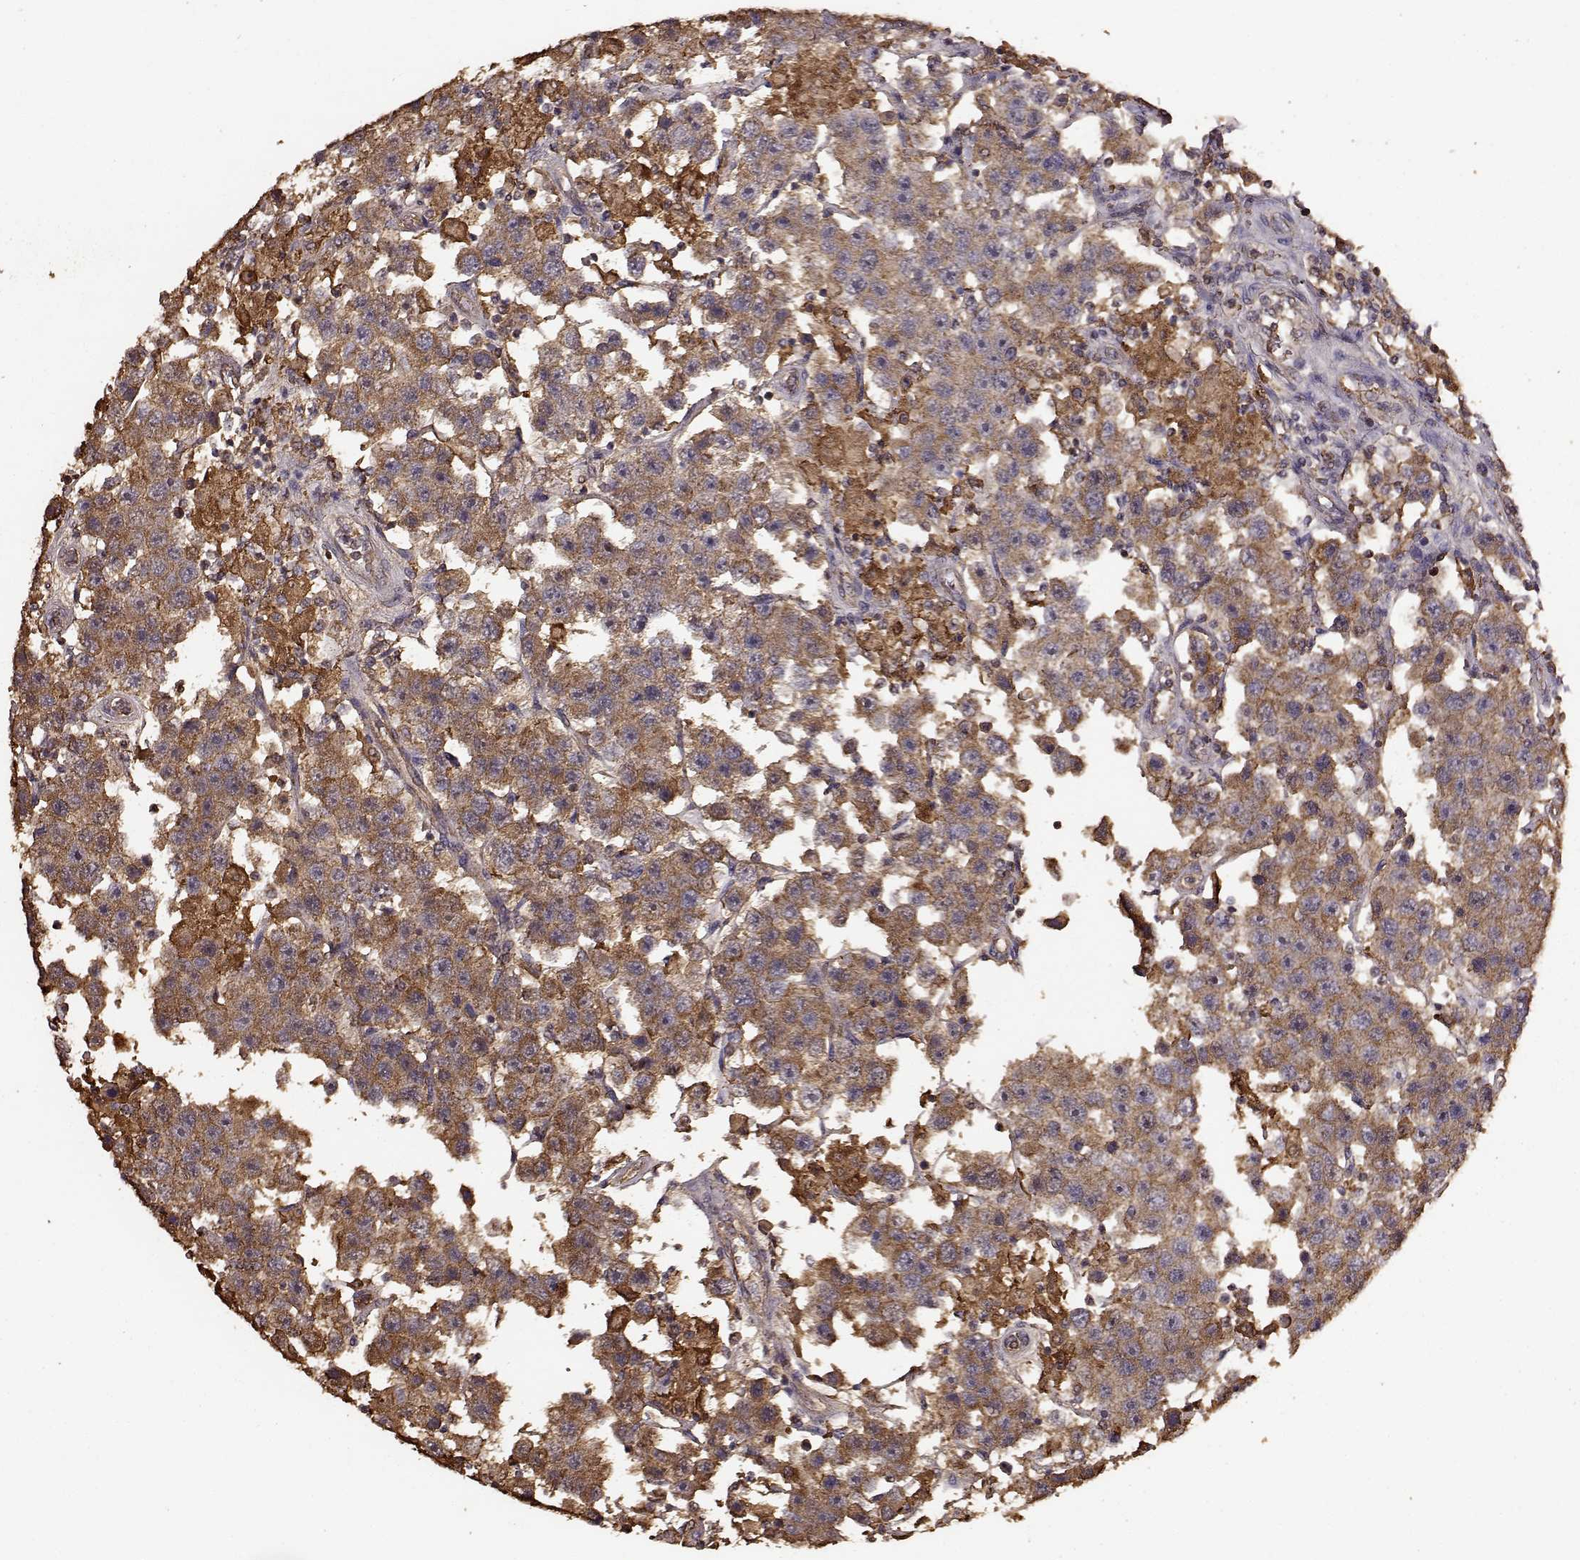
{"staining": {"intensity": "moderate", "quantity": ">75%", "location": "cytoplasmic/membranous"}, "tissue": "testis cancer", "cell_type": "Tumor cells", "image_type": "cancer", "snomed": [{"axis": "morphology", "description": "Seminoma, NOS"}, {"axis": "topography", "description": "Testis"}], "caption": "Immunohistochemical staining of testis seminoma reveals medium levels of moderate cytoplasmic/membranous protein expression in about >75% of tumor cells. (IHC, brightfield microscopy, high magnification).", "gene": "PTGES2", "patient": {"sex": "male", "age": 45}}